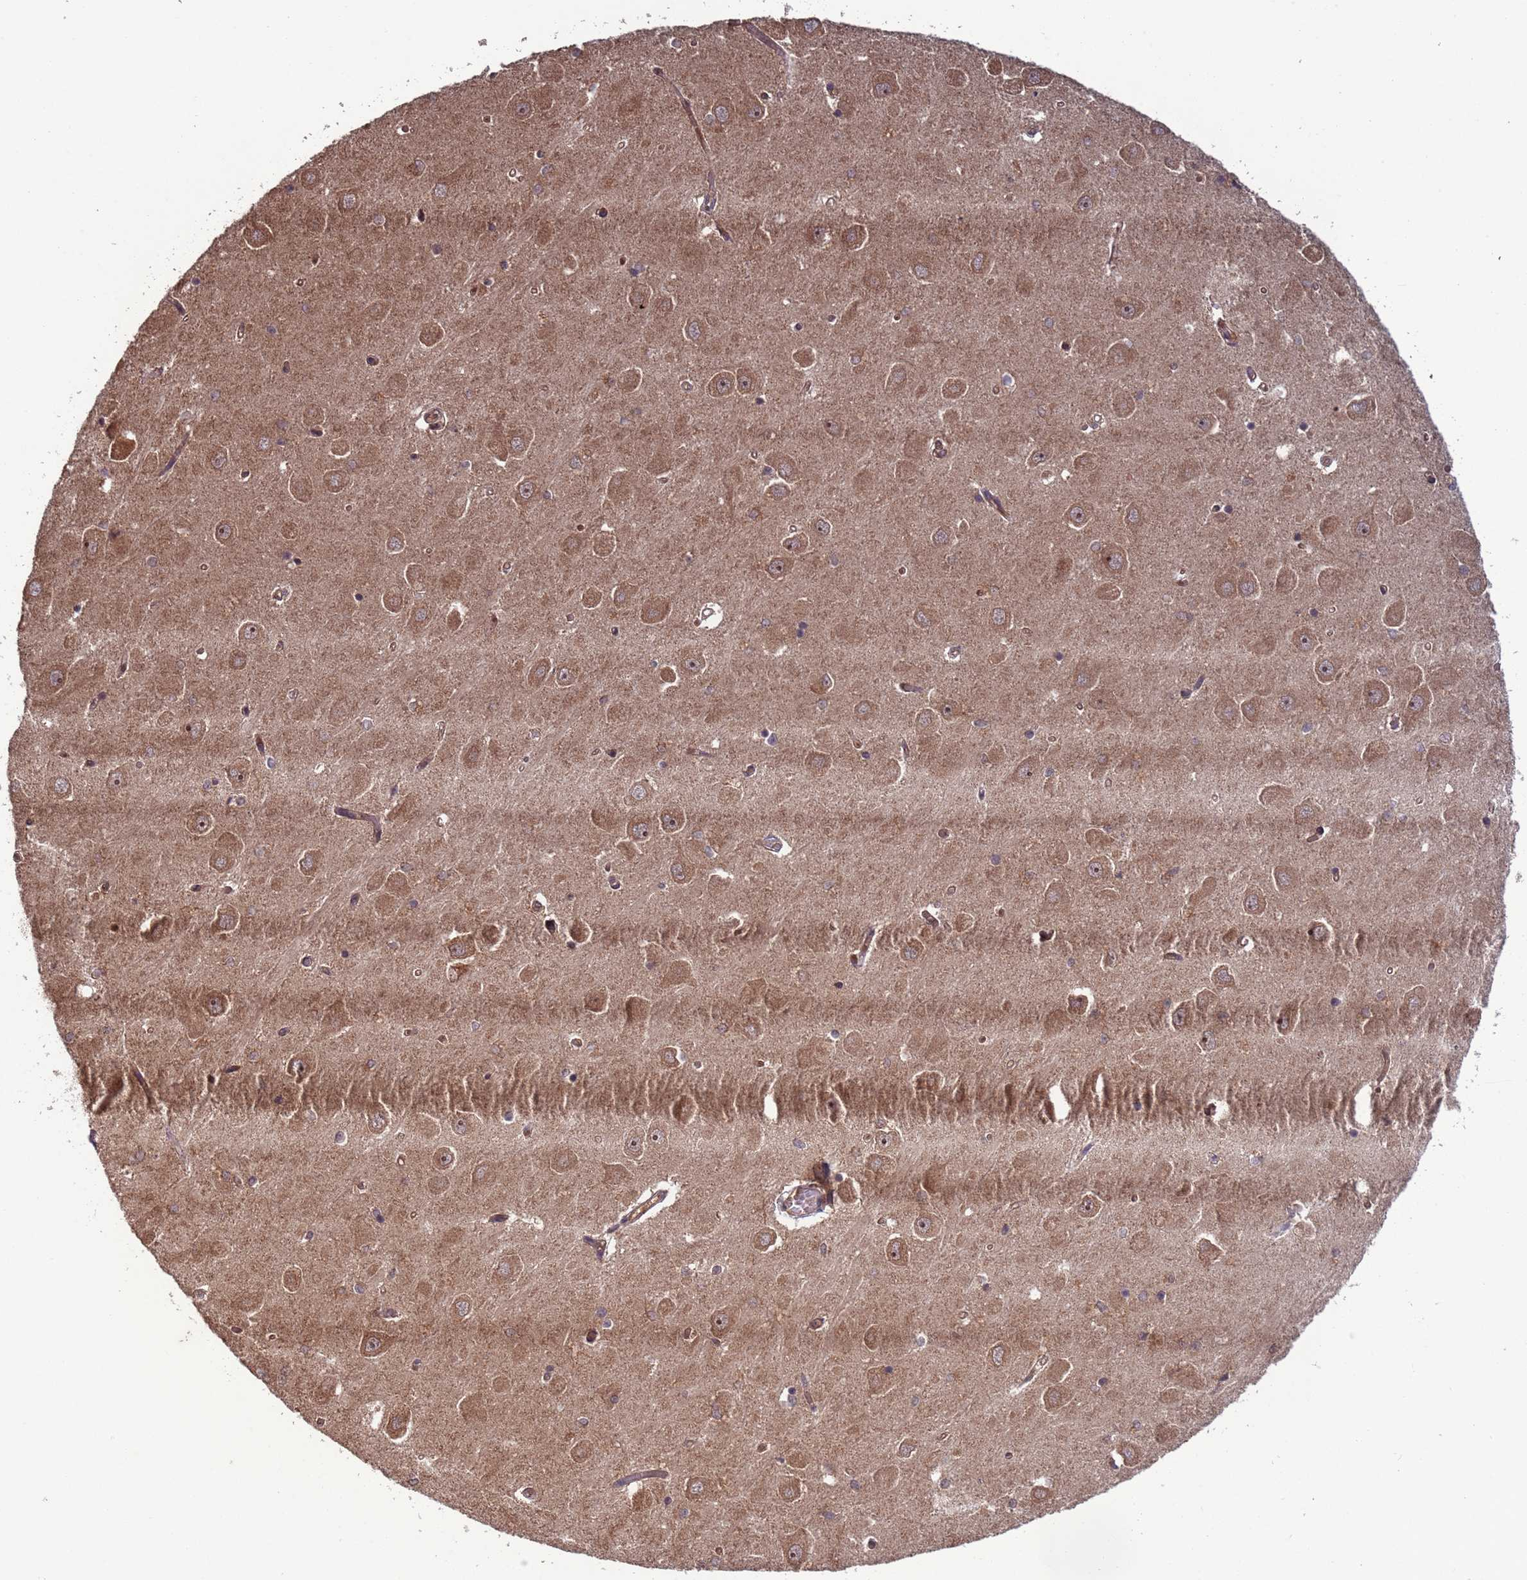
{"staining": {"intensity": "weak", "quantity": "<25%", "location": "cytoplasmic/membranous"}, "tissue": "hippocampus", "cell_type": "Glial cells", "image_type": "normal", "snomed": [{"axis": "morphology", "description": "Normal tissue, NOS"}, {"axis": "topography", "description": "Hippocampus"}], "caption": "A high-resolution photomicrograph shows immunohistochemistry (IHC) staining of benign hippocampus, which shows no significant staining in glial cells.", "gene": "ERI1", "patient": {"sex": "male", "age": 45}}